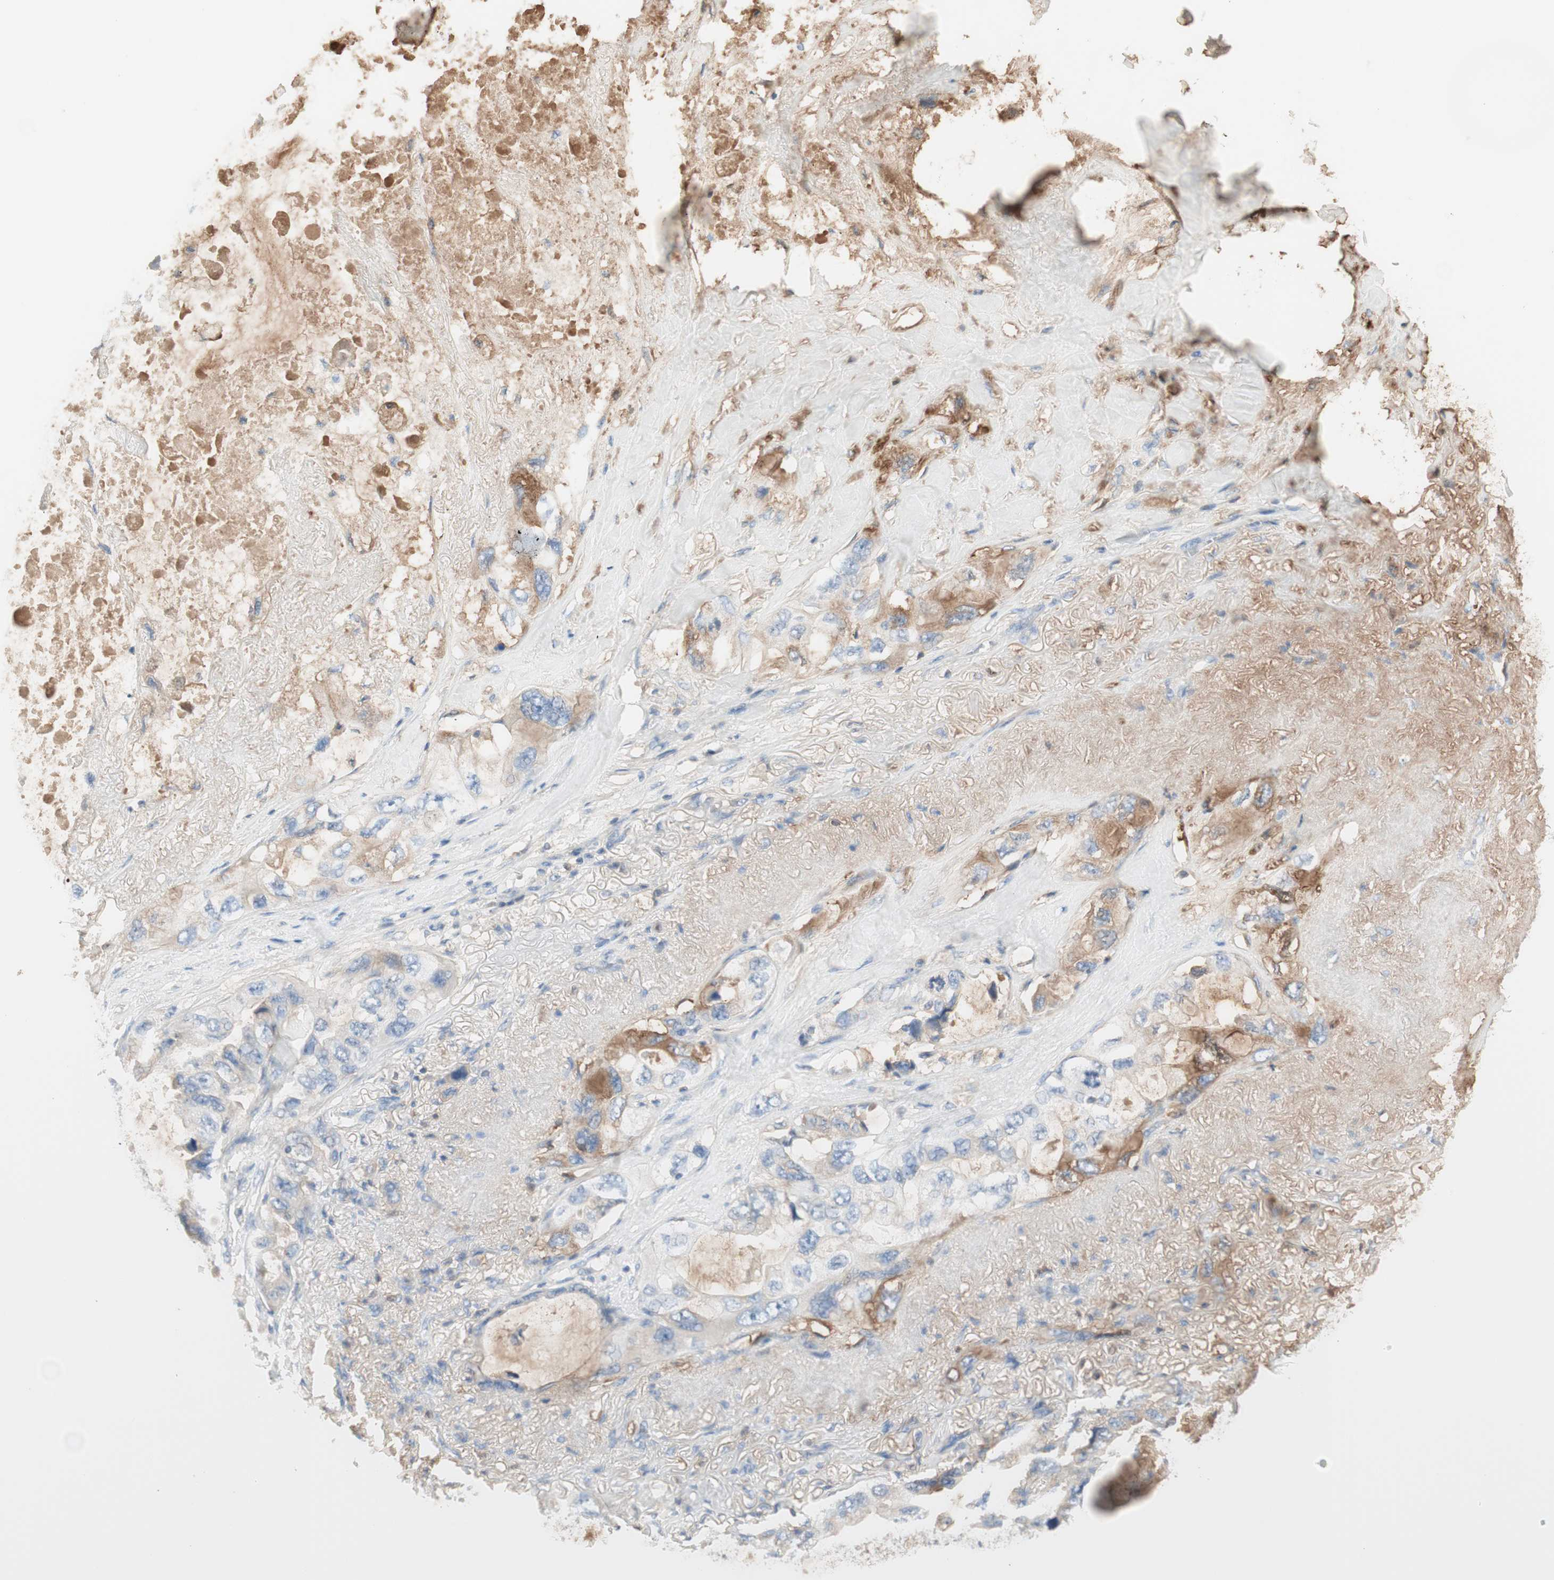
{"staining": {"intensity": "negative", "quantity": "none", "location": "none"}, "tissue": "lung cancer", "cell_type": "Tumor cells", "image_type": "cancer", "snomed": [{"axis": "morphology", "description": "Squamous cell carcinoma, NOS"}, {"axis": "topography", "description": "Lung"}], "caption": "Immunohistochemical staining of human lung cancer (squamous cell carcinoma) demonstrates no significant positivity in tumor cells.", "gene": "KNG1", "patient": {"sex": "female", "age": 73}}